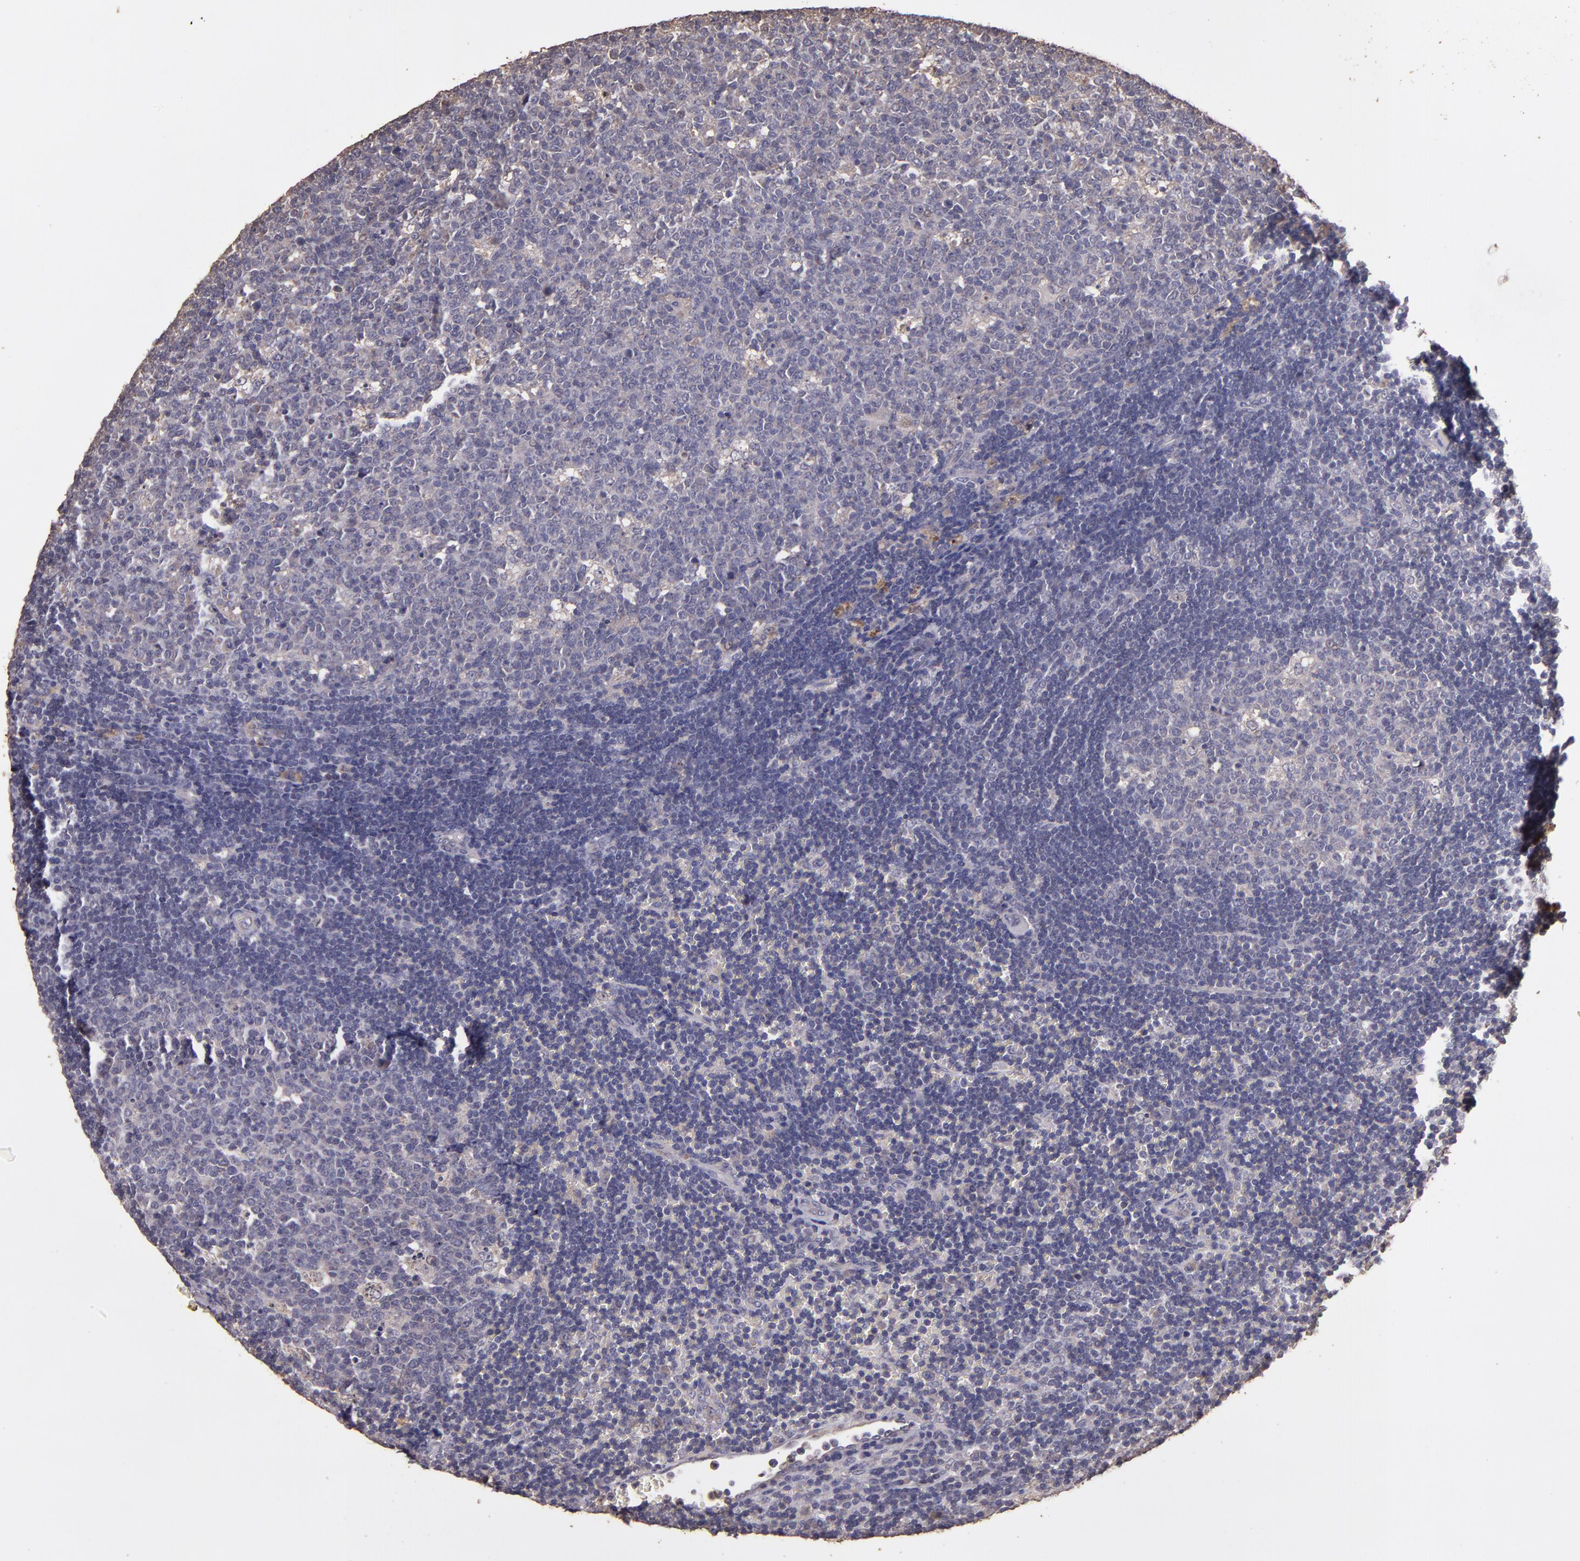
{"staining": {"intensity": "negative", "quantity": "none", "location": "none"}, "tissue": "lymph node", "cell_type": "Germinal center cells", "image_type": "normal", "snomed": [{"axis": "morphology", "description": "Normal tissue, NOS"}, {"axis": "topography", "description": "Lymph node"}, {"axis": "topography", "description": "Salivary gland"}], "caption": "Germinal center cells are negative for protein expression in normal human lymph node. (DAB immunohistochemistry (IHC) visualized using brightfield microscopy, high magnification).", "gene": "HECTD1", "patient": {"sex": "male", "age": 8}}